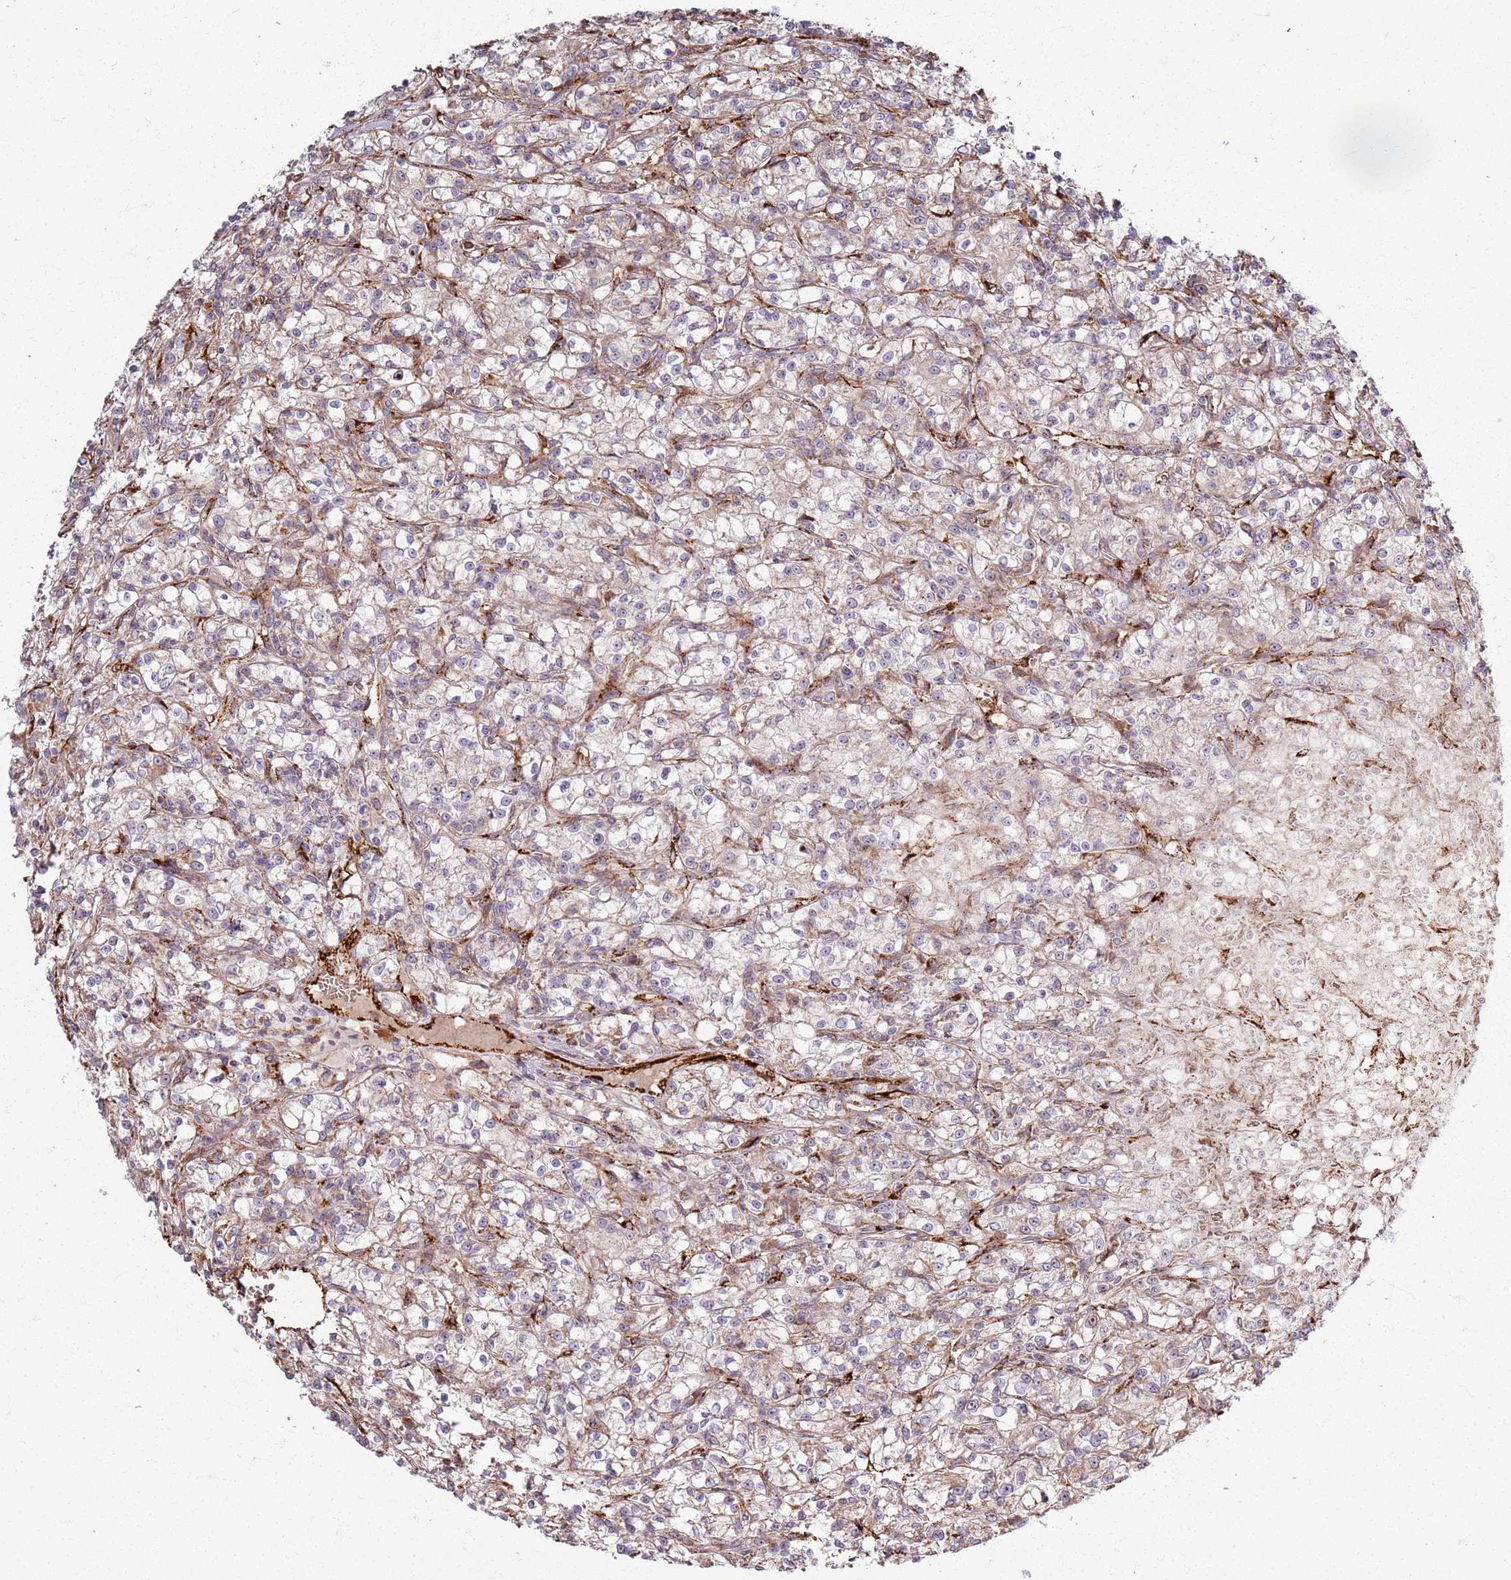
{"staining": {"intensity": "weak", "quantity": "<25%", "location": "cytoplasmic/membranous"}, "tissue": "renal cancer", "cell_type": "Tumor cells", "image_type": "cancer", "snomed": [{"axis": "morphology", "description": "Adenocarcinoma, NOS"}, {"axis": "topography", "description": "Kidney"}], "caption": "High magnification brightfield microscopy of renal cancer stained with DAB (brown) and counterstained with hematoxylin (blue): tumor cells show no significant staining.", "gene": "KRI1", "patient": {"sex": "female", "age": 59}}